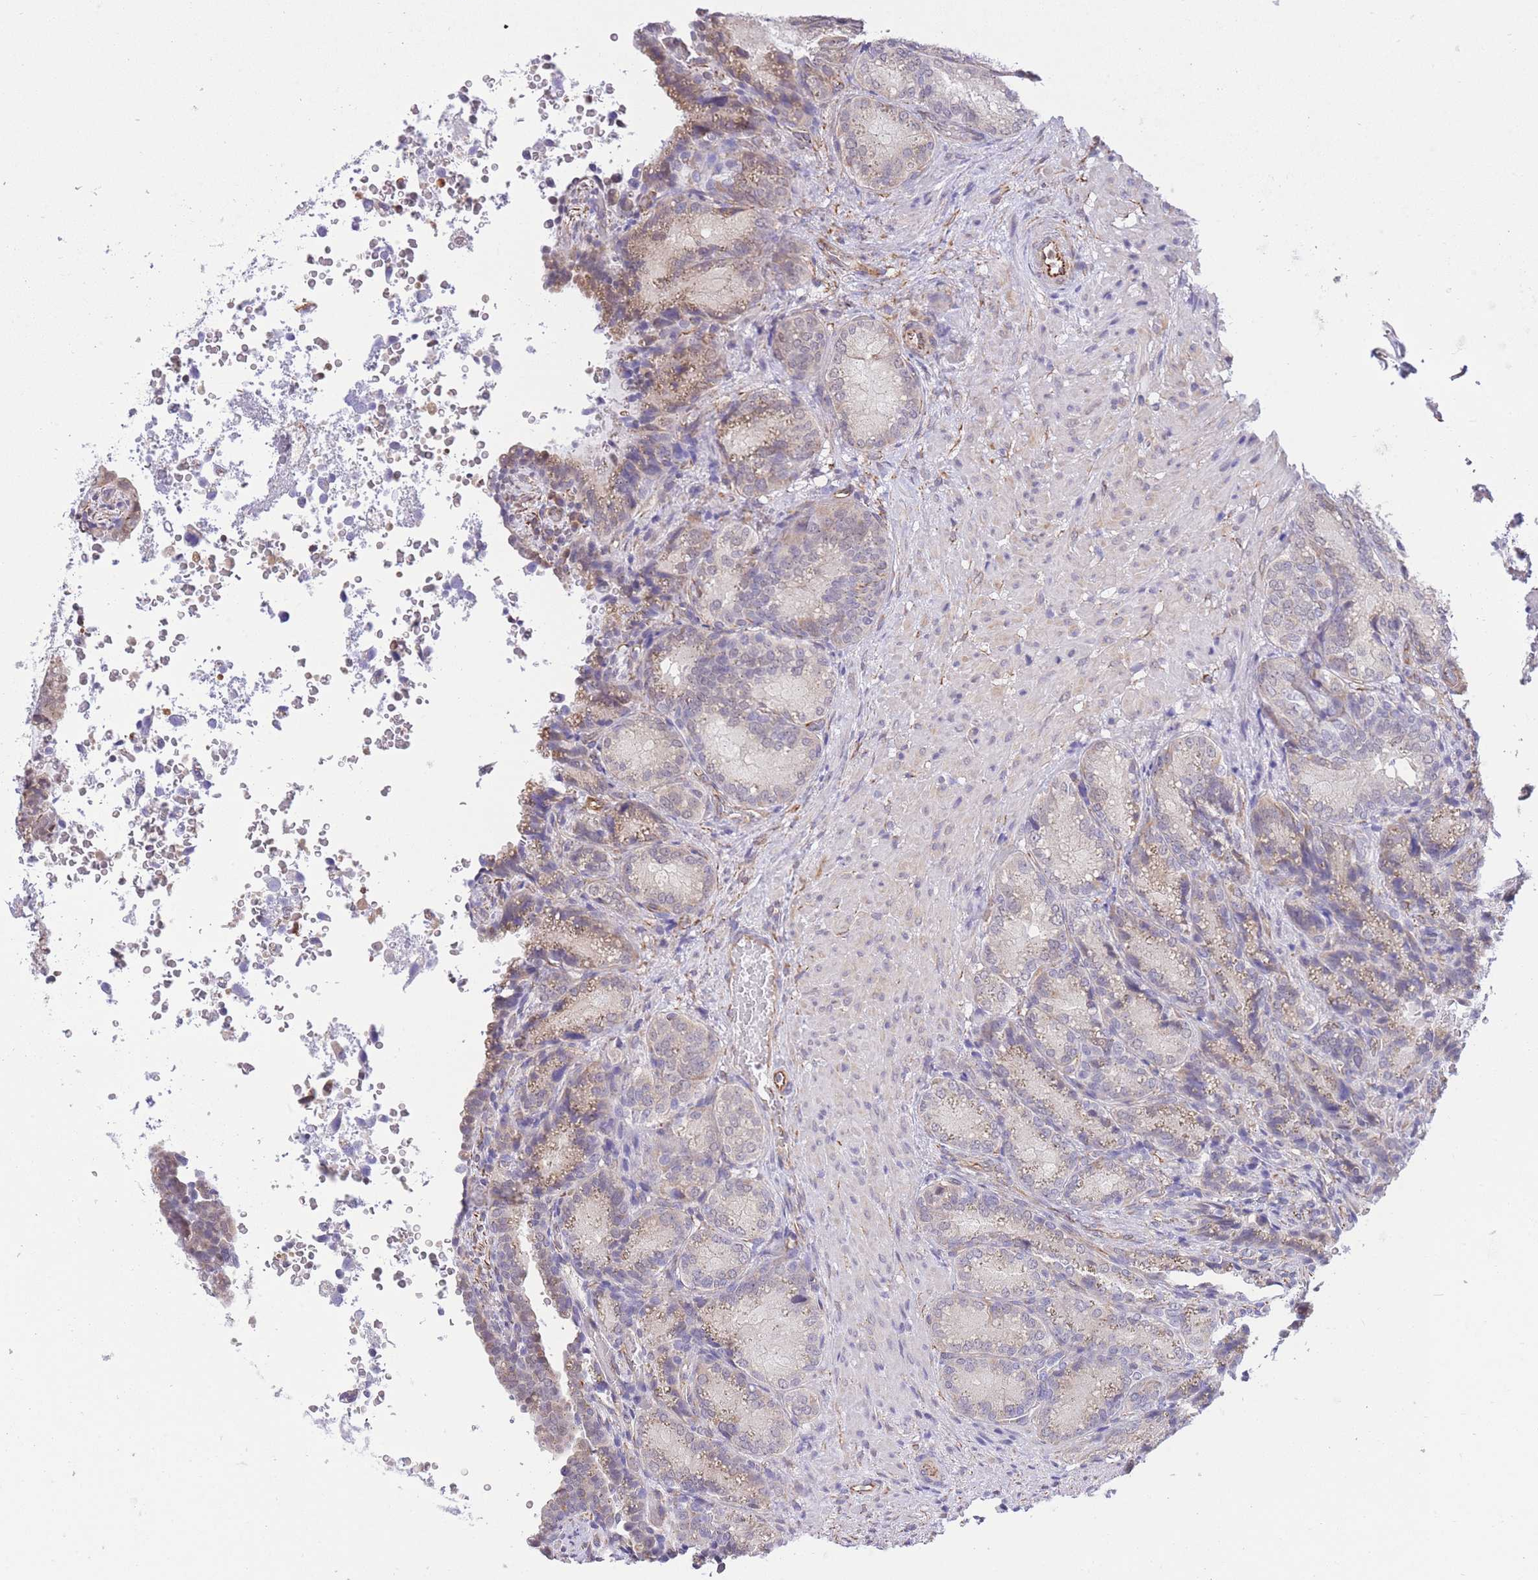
{"staining": {"intensity": "weak", "quantity": "25%-75%", "location": "cytoplasmic/membranous"}, "tissue": "seminal vesicle", "cell_type": "Glandular cells", "image_type": "normal", "snomed": [{"axis": "morphology", "description": "Normal tissue, NOS"}, {"axis": "topography", "description": "Seminal veicle"}], "caption": "DAB (3,3'-diaminobenzidine) immunohistochemical staining of normal seminal vesicle demonstrates weak cytoplasmic/membranous protein staining in approximately 25%-75% of glandular cells.", "gene": "PSG11", "patient": {"sex": "male", "age": 58}}